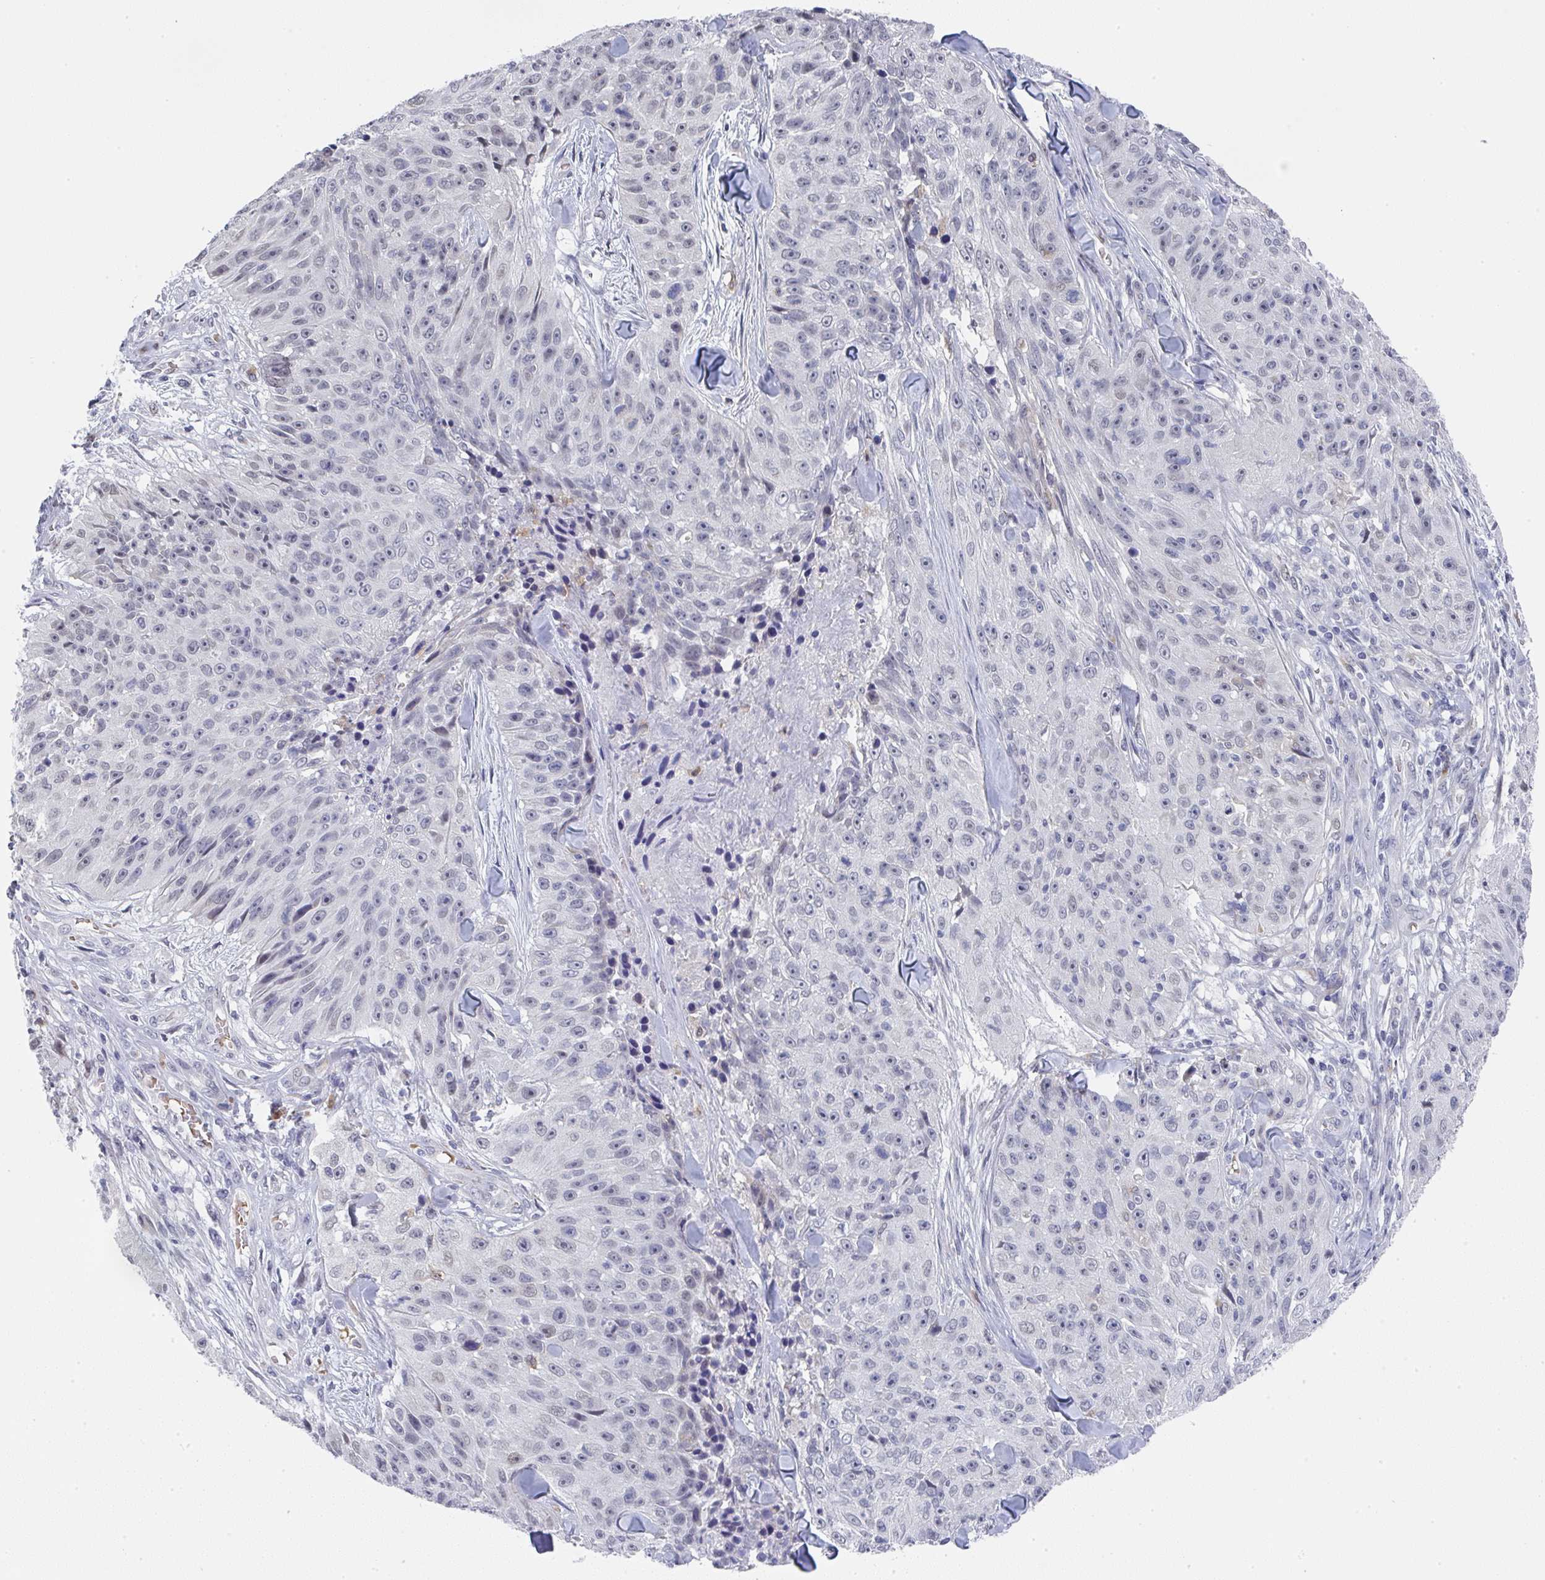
{"staining": {"intensity": "weak", "quantity": "<25%", "location": "nuclear"}, "tissue": "skin cancer", "cell_type": "Tumor cells", "image_type": "cancer", "snomed": [{"axis": "morphology", "description": "Squamous cell carcinoma, NOS"}, {"axis": "topography", "description": "Skin"}], "caption": "Tumor cells show no significant positivity in skin cancer.", "gene": "NCF1", "patient": {"sex": "female", "age": 87}}